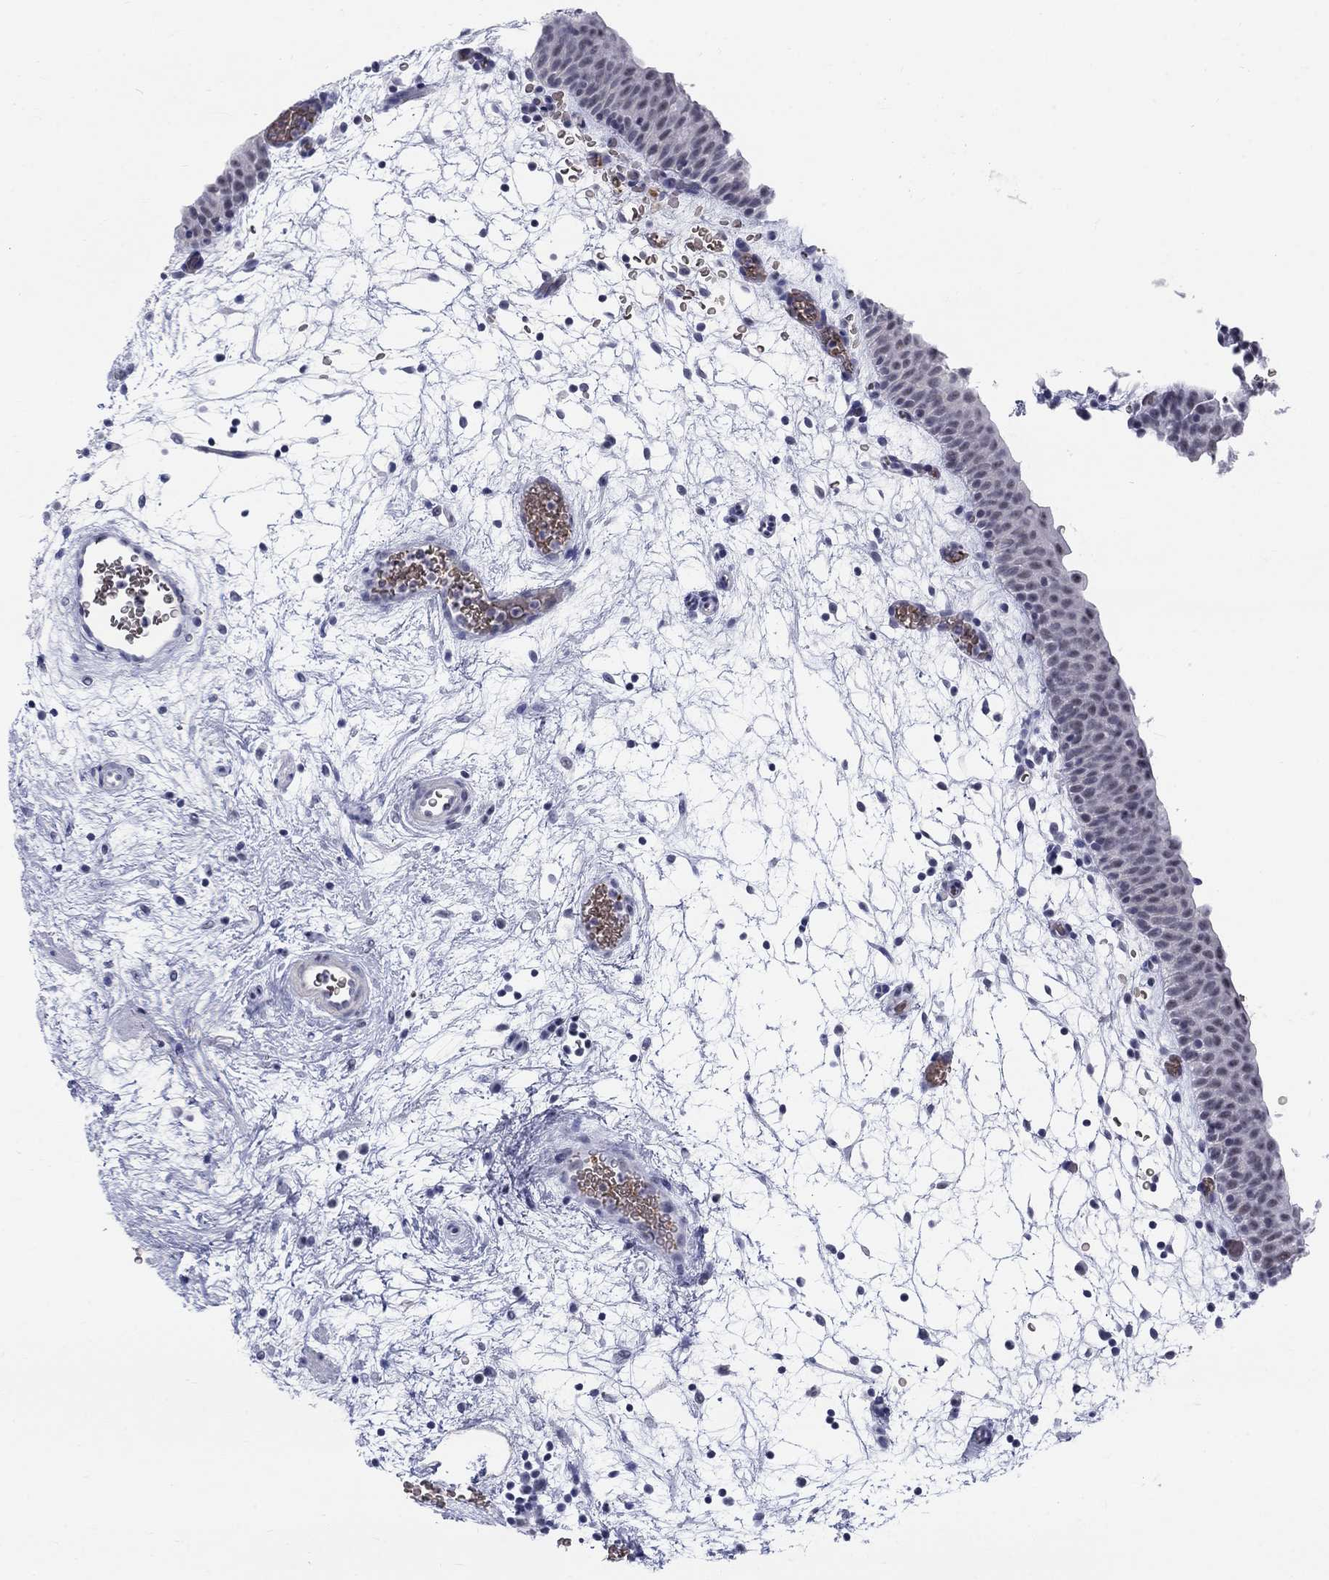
{"staining": {"intensity": "weak", "quantity": "<25%", "location": "nuclear"}, "tissue": "urinary bladder", "cell_type": "Urothelial cells", "image_type": "normal", "snomed": [{"axis": "morphology", "description": "Normal tissue, NOS"}, {"axis": "topography", "description": "Urinary bladder"}], "caption": "Human urinary bladder stained for a protein using immunohistochemistry (IHC) displays no staining in urothelial cells.", "gene": "DMTN", "patient": {"sex": "male", "age": 37}}